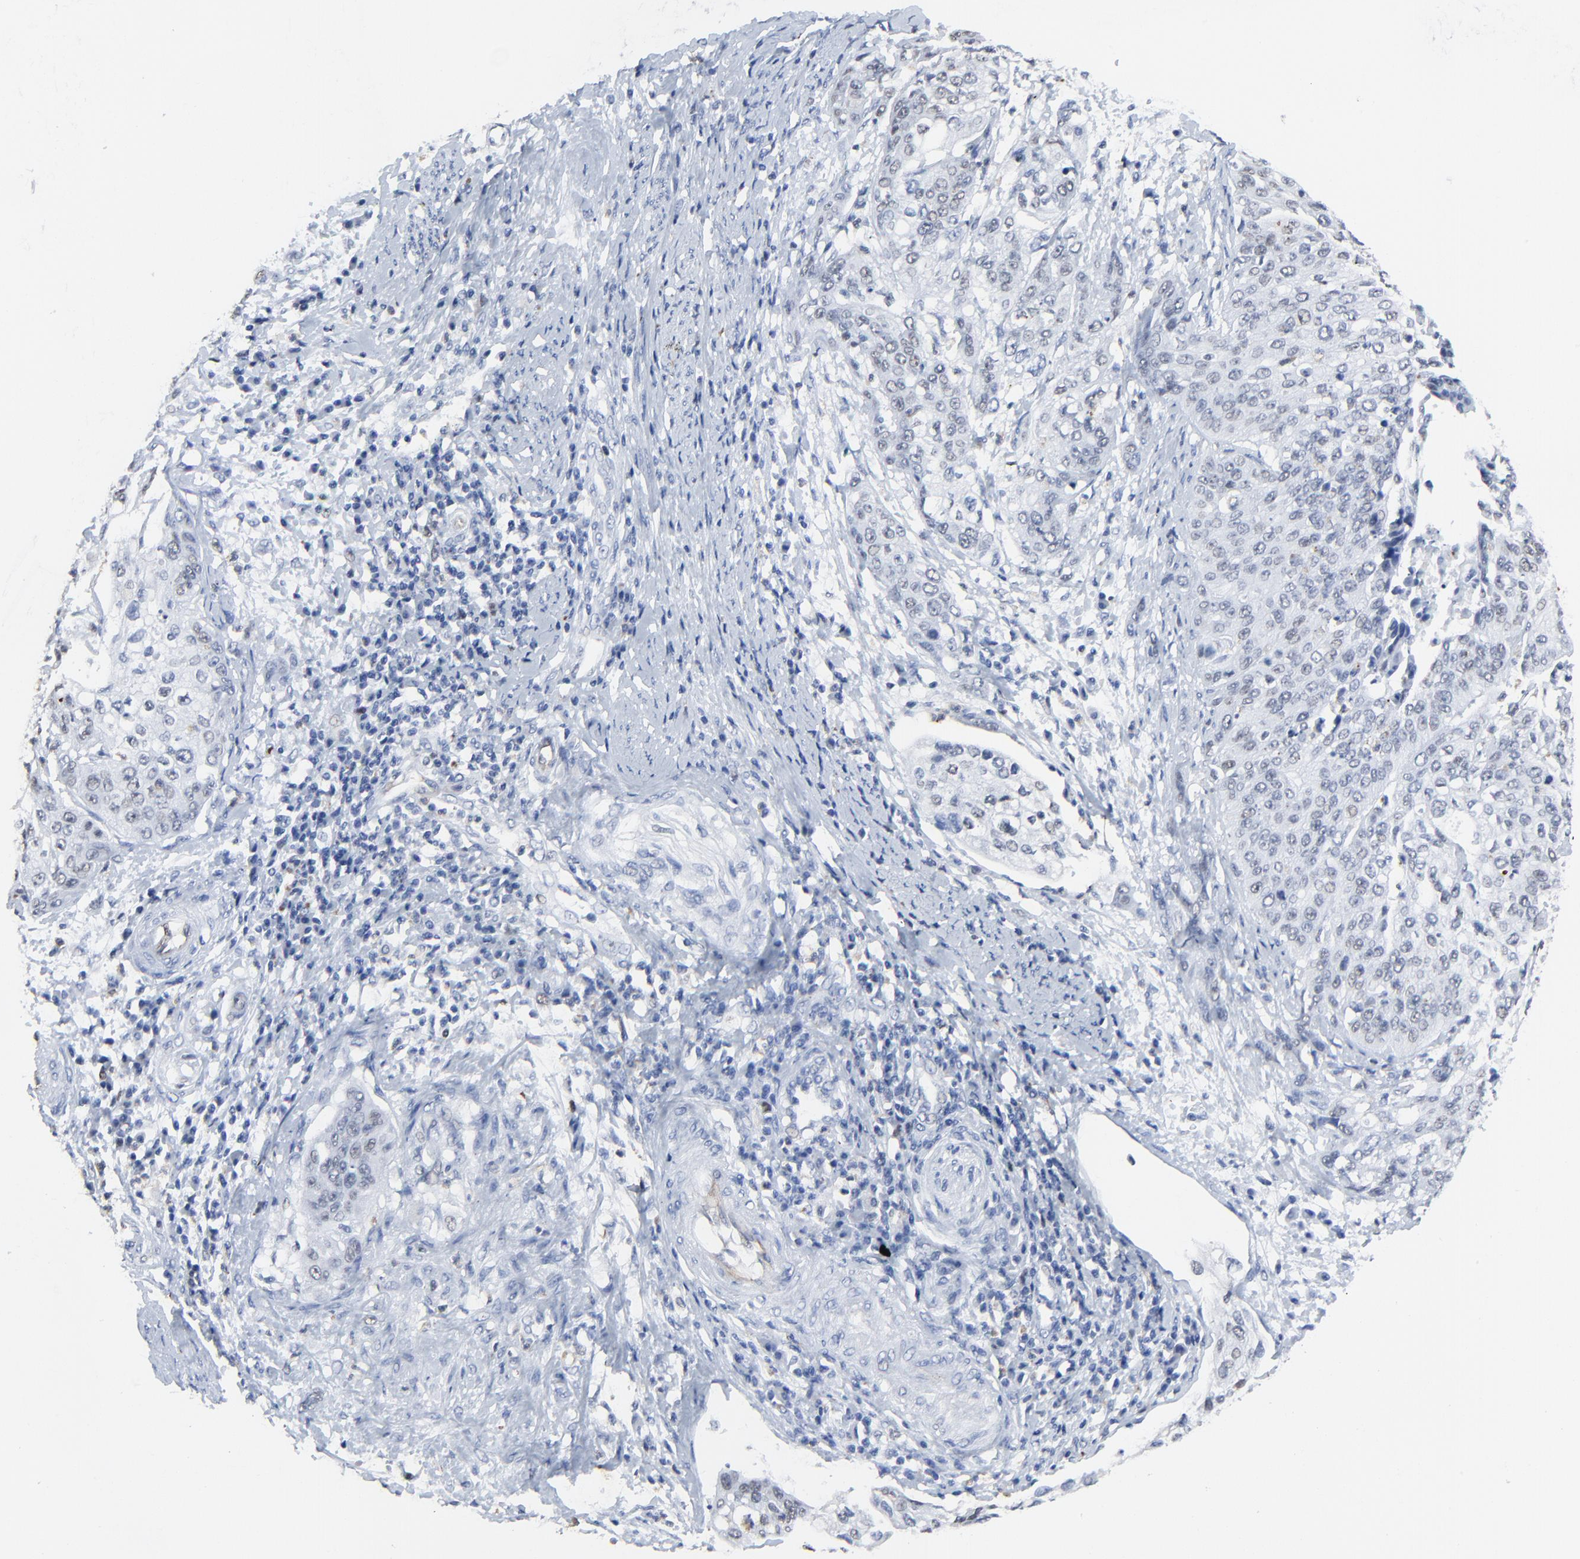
{"staining": {"intensity": "weak", "quantity": "25%-75%", "location": "nuclear"}, "tissue": "cervical cancer", "cell_type": "Tumor cells", "image_type": "cancer", "snomed": [{"axis": "morphology", "description": "Squamous cell carcinoma, NOS"}, {"axis": "topography", "description": "Cervix"}], "caption": "About 25%-75% of tumor cells in human cervical squamous cell carcinoma exhibit weak nuclear protein staining as visualized by brown immunohistochemical staining.", "gene": "BIRC3", "patient": {"sex": "female", "age": 41}}